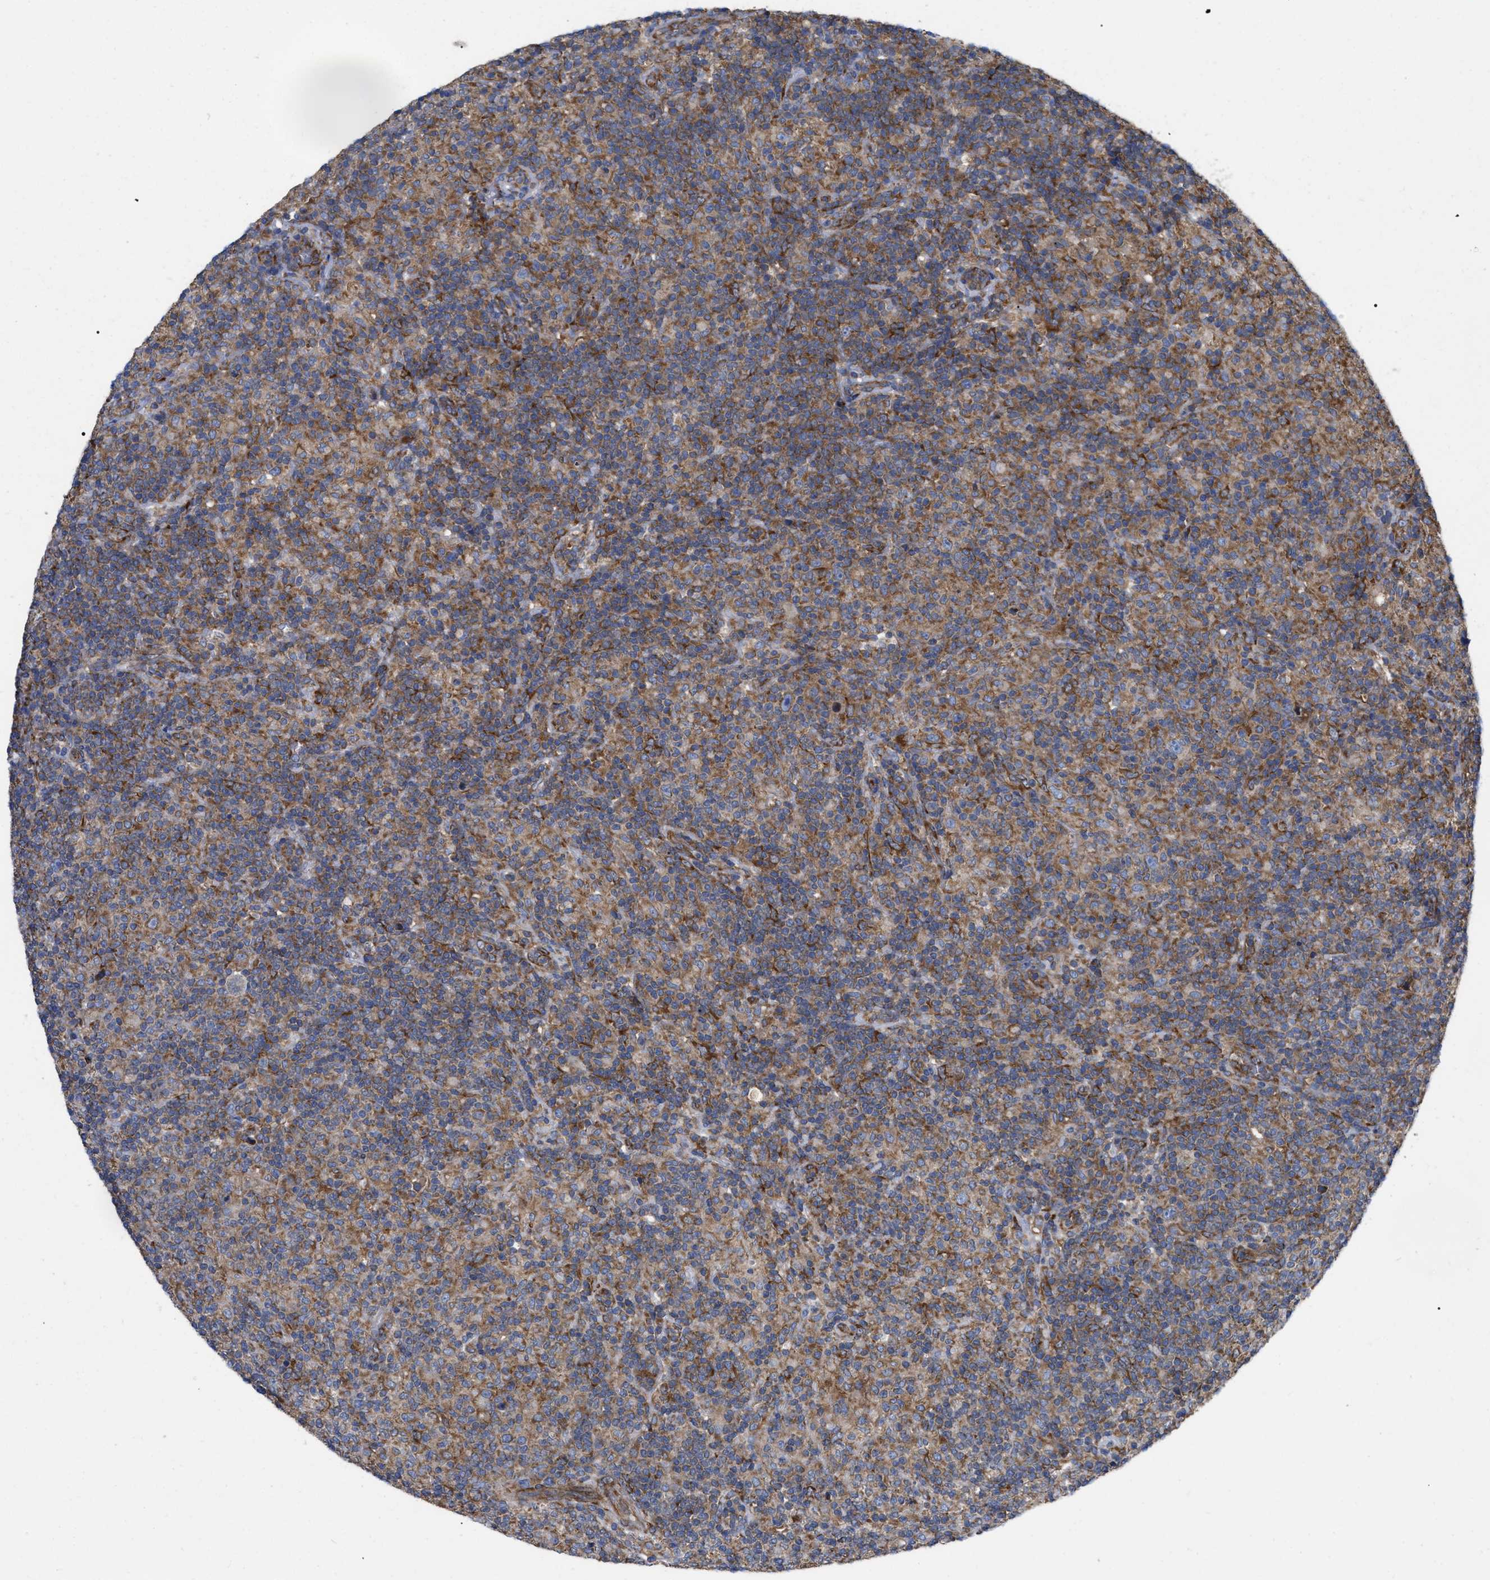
{"staining": {"intensity": "moderate", "quantity": "25%-75%", "location": "cytoplasmic/membranous"}, "tissue": "lymphoma", "cell_type": "Tumor cells", "image_type": "cancer", "snomed": [{"axis": "morphology", "description": "Hodgkin's disease, NOS"}, {"axis": "topography", "description": "Lymph node"}], "caption": "Immunohistochemistry (IHC) photomicrograph of lymphoma stained for a protein (brown), which demonstrates medium levels of moderate cytoplasmic/membranous staining in about 25%-75% of tumor cells.", "gene": "FAM120A", "patient": {"sex": "male", "age": 70}}